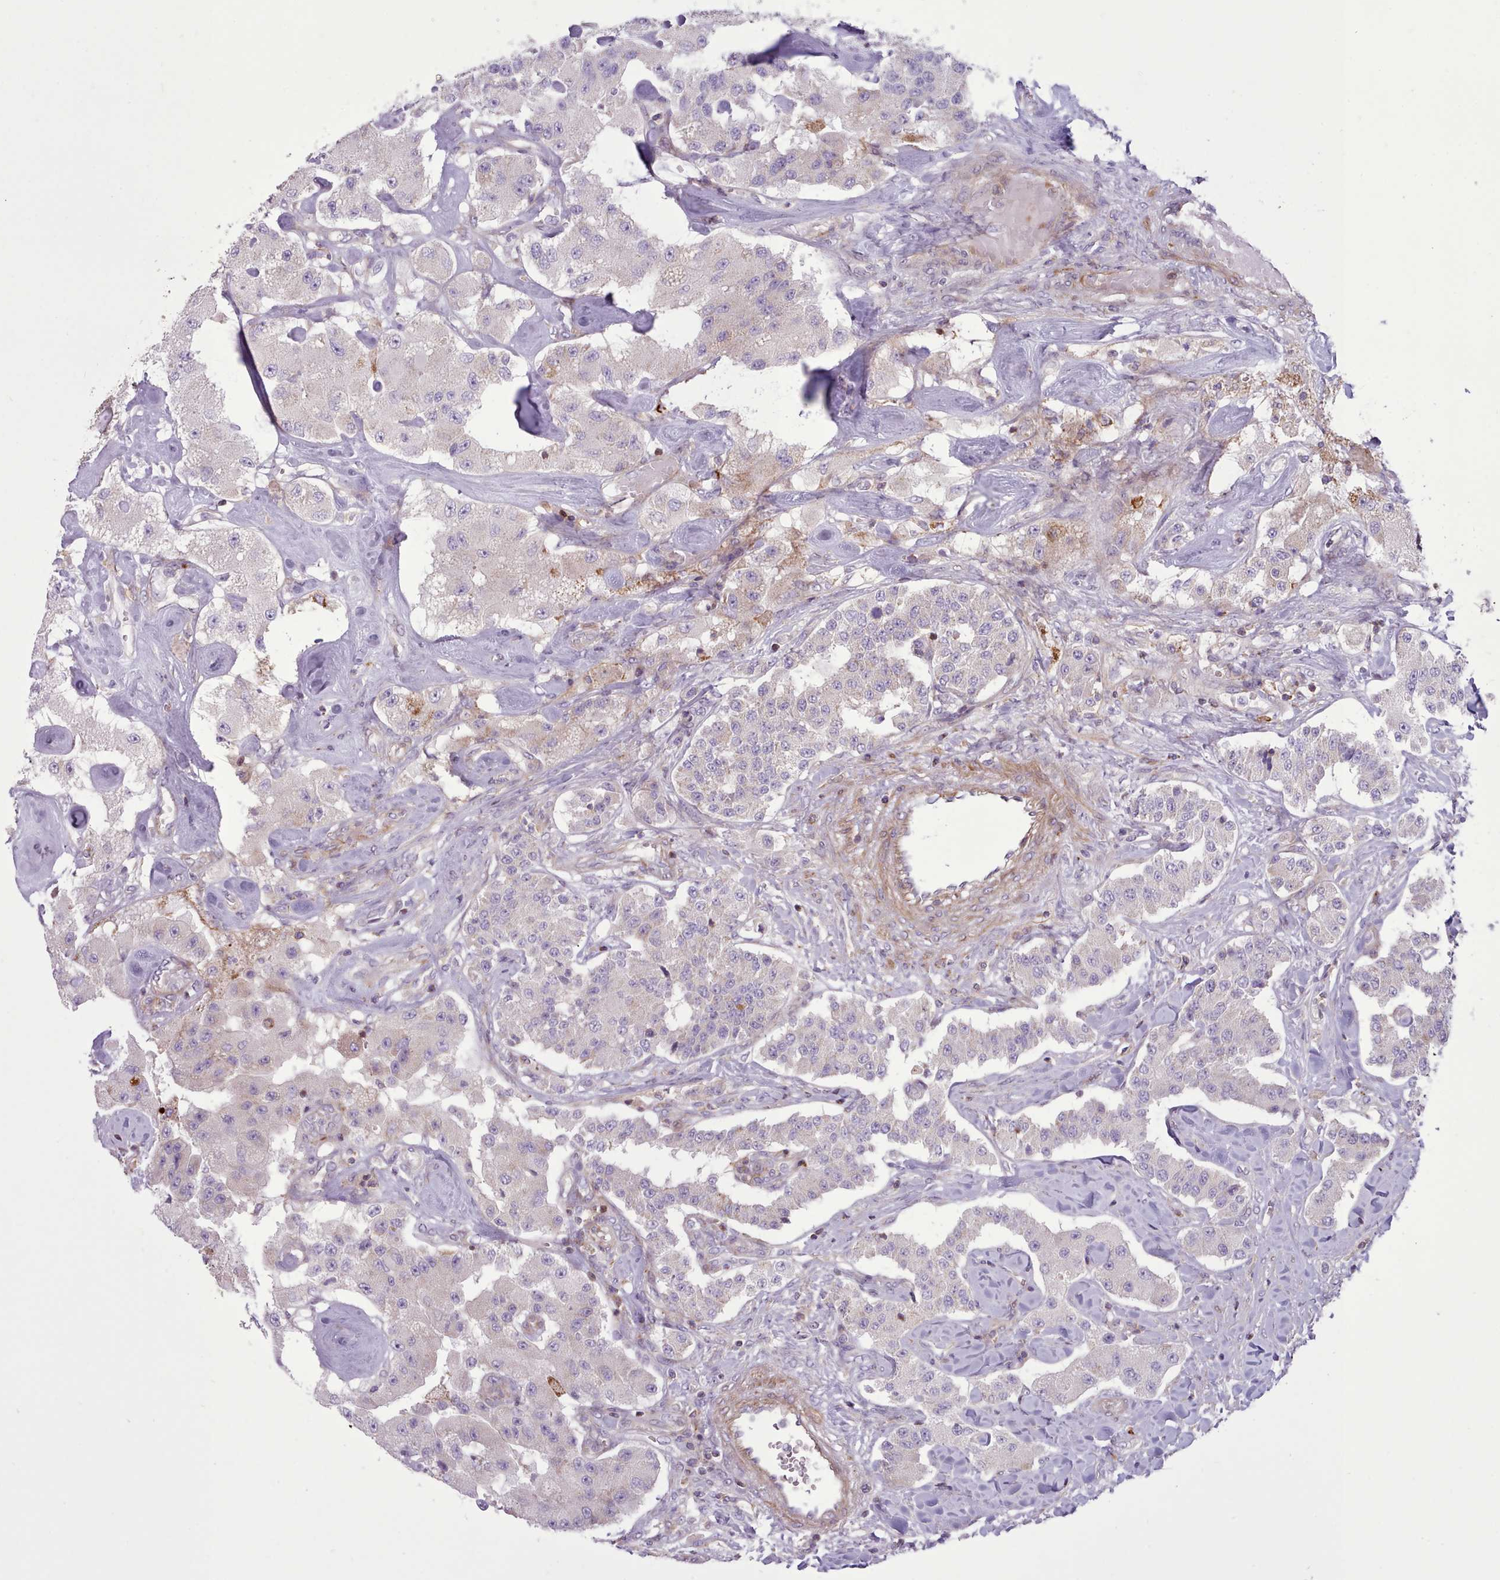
{"staining": {"intensity": "negative", "quantity": "none", "location": "none"}, "tissue": "carcinoid", "cell_type": "Tumor cells", "image_type": "cancer", "snomed": [{"axis": "morphology", "description": "Carcinoid, malignant, NOS"}, {"axis": "topography", "description": "Pancreas"}], "caption": "The immunohistochemistry (IHC) micrograph has no significant positivity in tumor cells of carcinoid (malignant) tissue.", "gene": "TENT4B", "patient": {"sex": "male", "age": 41}}